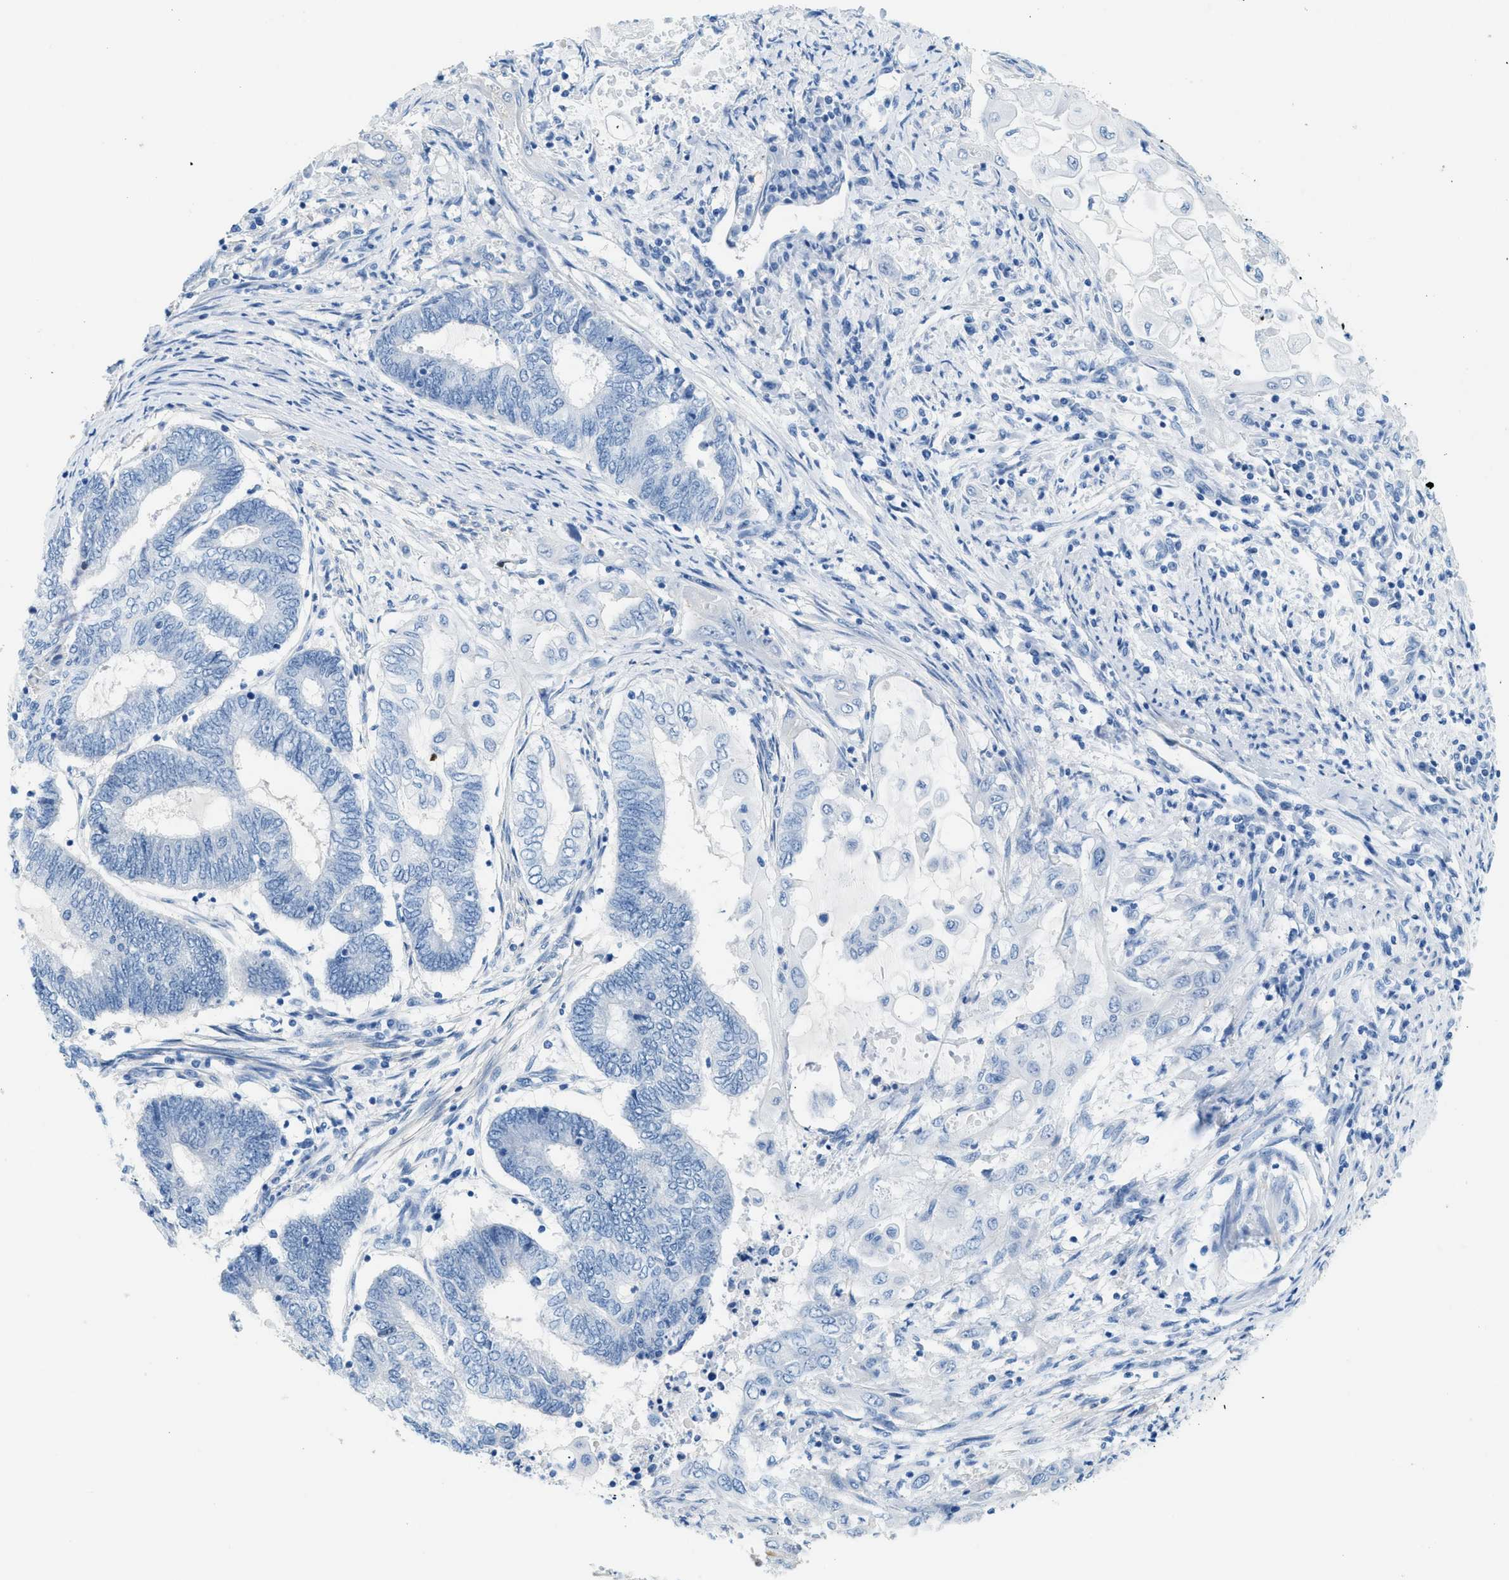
{"staining": {"intensity": "negative", "quantity": "none", "location": "none"}, "tissue": "endometrial cancer", "cell_type": "Tumor cells", "image_type": "cancer", "snomed": [{"axis": "morphology", "description": "Adenocarcinoma, NOS"}, {"axis": "topography", "description": "Uterus"}, {"axis": "topography", "description": "Endometrium"}], "caption": "There is no significant expression in tumor cells of adenocarcinoma (endometrial). Brightfield microscopy of IHC stained with DAB (brown) and hematoxylin (blue), captured at high magnification.", "gene": "SPAM1", "patient": {"sex": "female", "age": 70}}